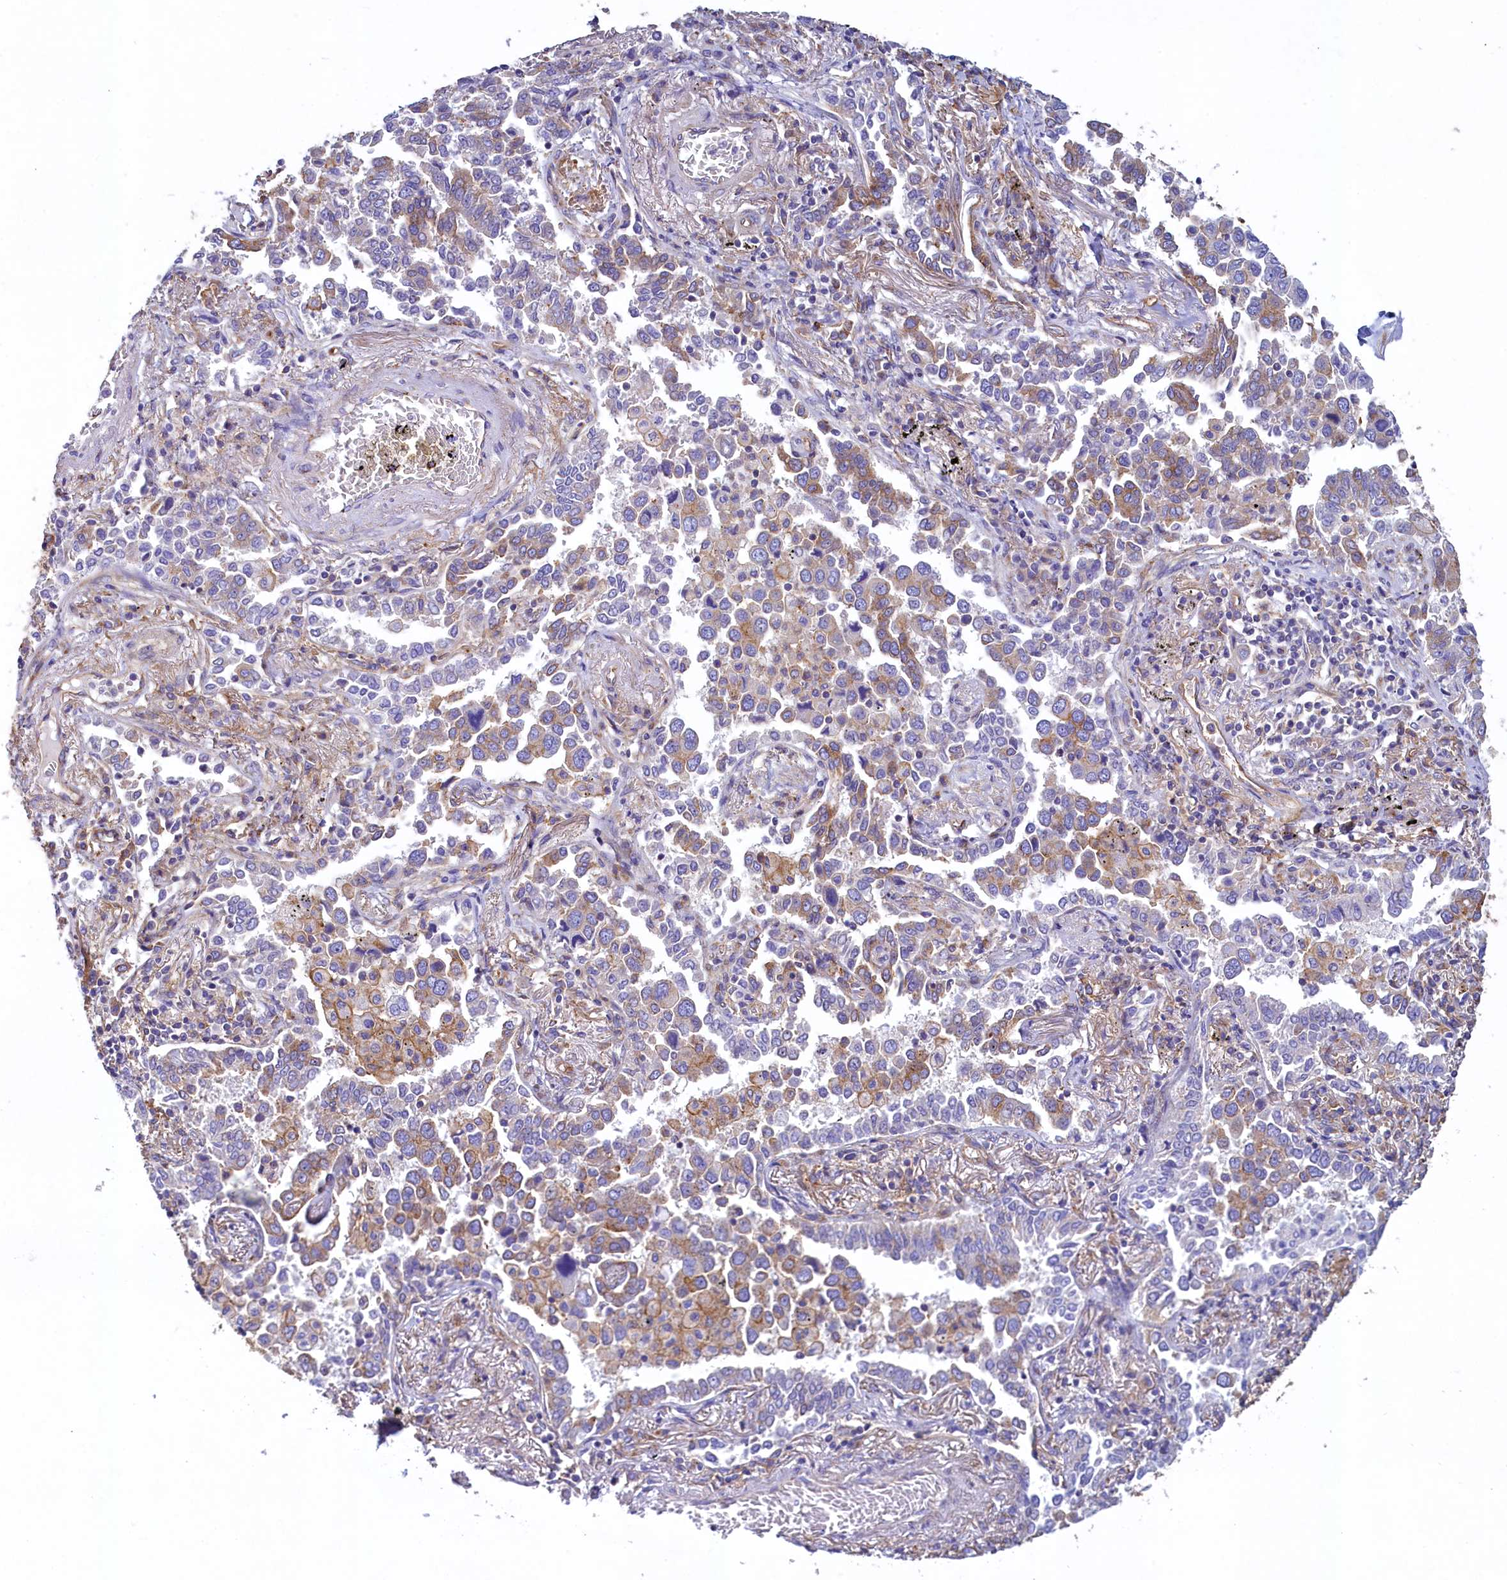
{"staining": {"intensity": "moderate", "quantity": "25%-75%", "location": "cytoplasmic/membranous"}, "tissue": "lung cancer", "cell_type": "Tumor cells", "image_type": "cancer", "snomed": [{"axis": "morphology", "description": "Adenocarcinoma, NOS"}, {"axis": "topography", "description": "Lung"}], "caption": "DAB (3,3'-diaminobenzidine) immunohistochemical staining of human lung adenocarcinoma shows moderate cytoplasmic/membranous protein expression in about 25%-75% of tumor cells.", "gene": "GPR21", "patient": {"sex": "male", "age": 67}}